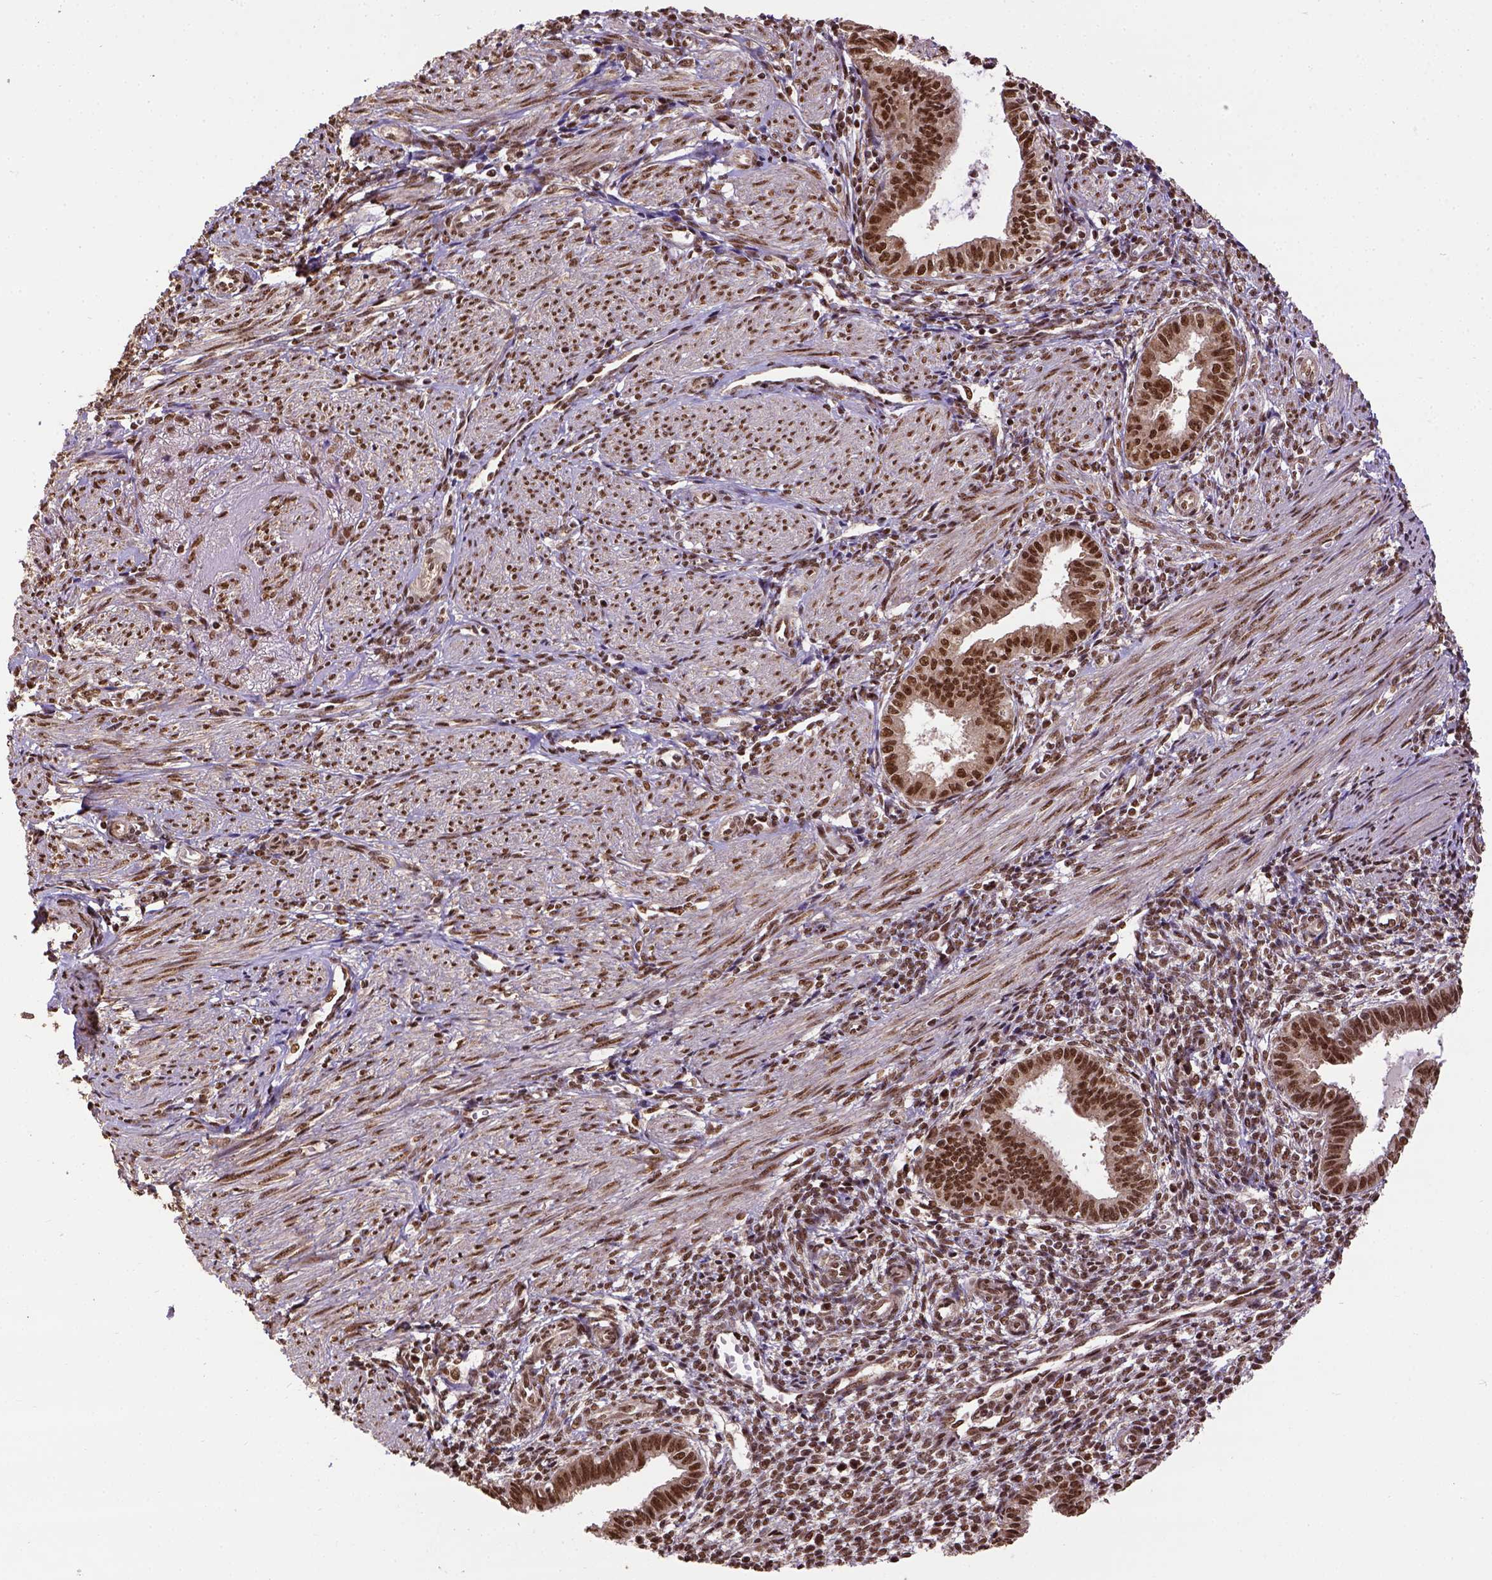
{"staining": {"intensity": "strong", "quantity": ">75%", "location": "nuclear"}, "tissue": "endometrium", "cell_type": "Cells in endometrial stroma", "image_type": "normal", "snomed": [{"axis": "morphology", "description": "Normal tissue, NOS"}, {"axis": "topography", "description": "Endometrium"}], "caption": "The micrograph displays a brown stain indicating the presence of a protein in the nuclear of cells in endometrial stroma in endometrium. The staining was performed using DAB (3,3'-diaminobenzidine), with brown indicating positive protein expression. Nuclei are stained blue with hematoxylin.", "gene": "NACC1", "patient": {"sex": "female", "age": 37}}